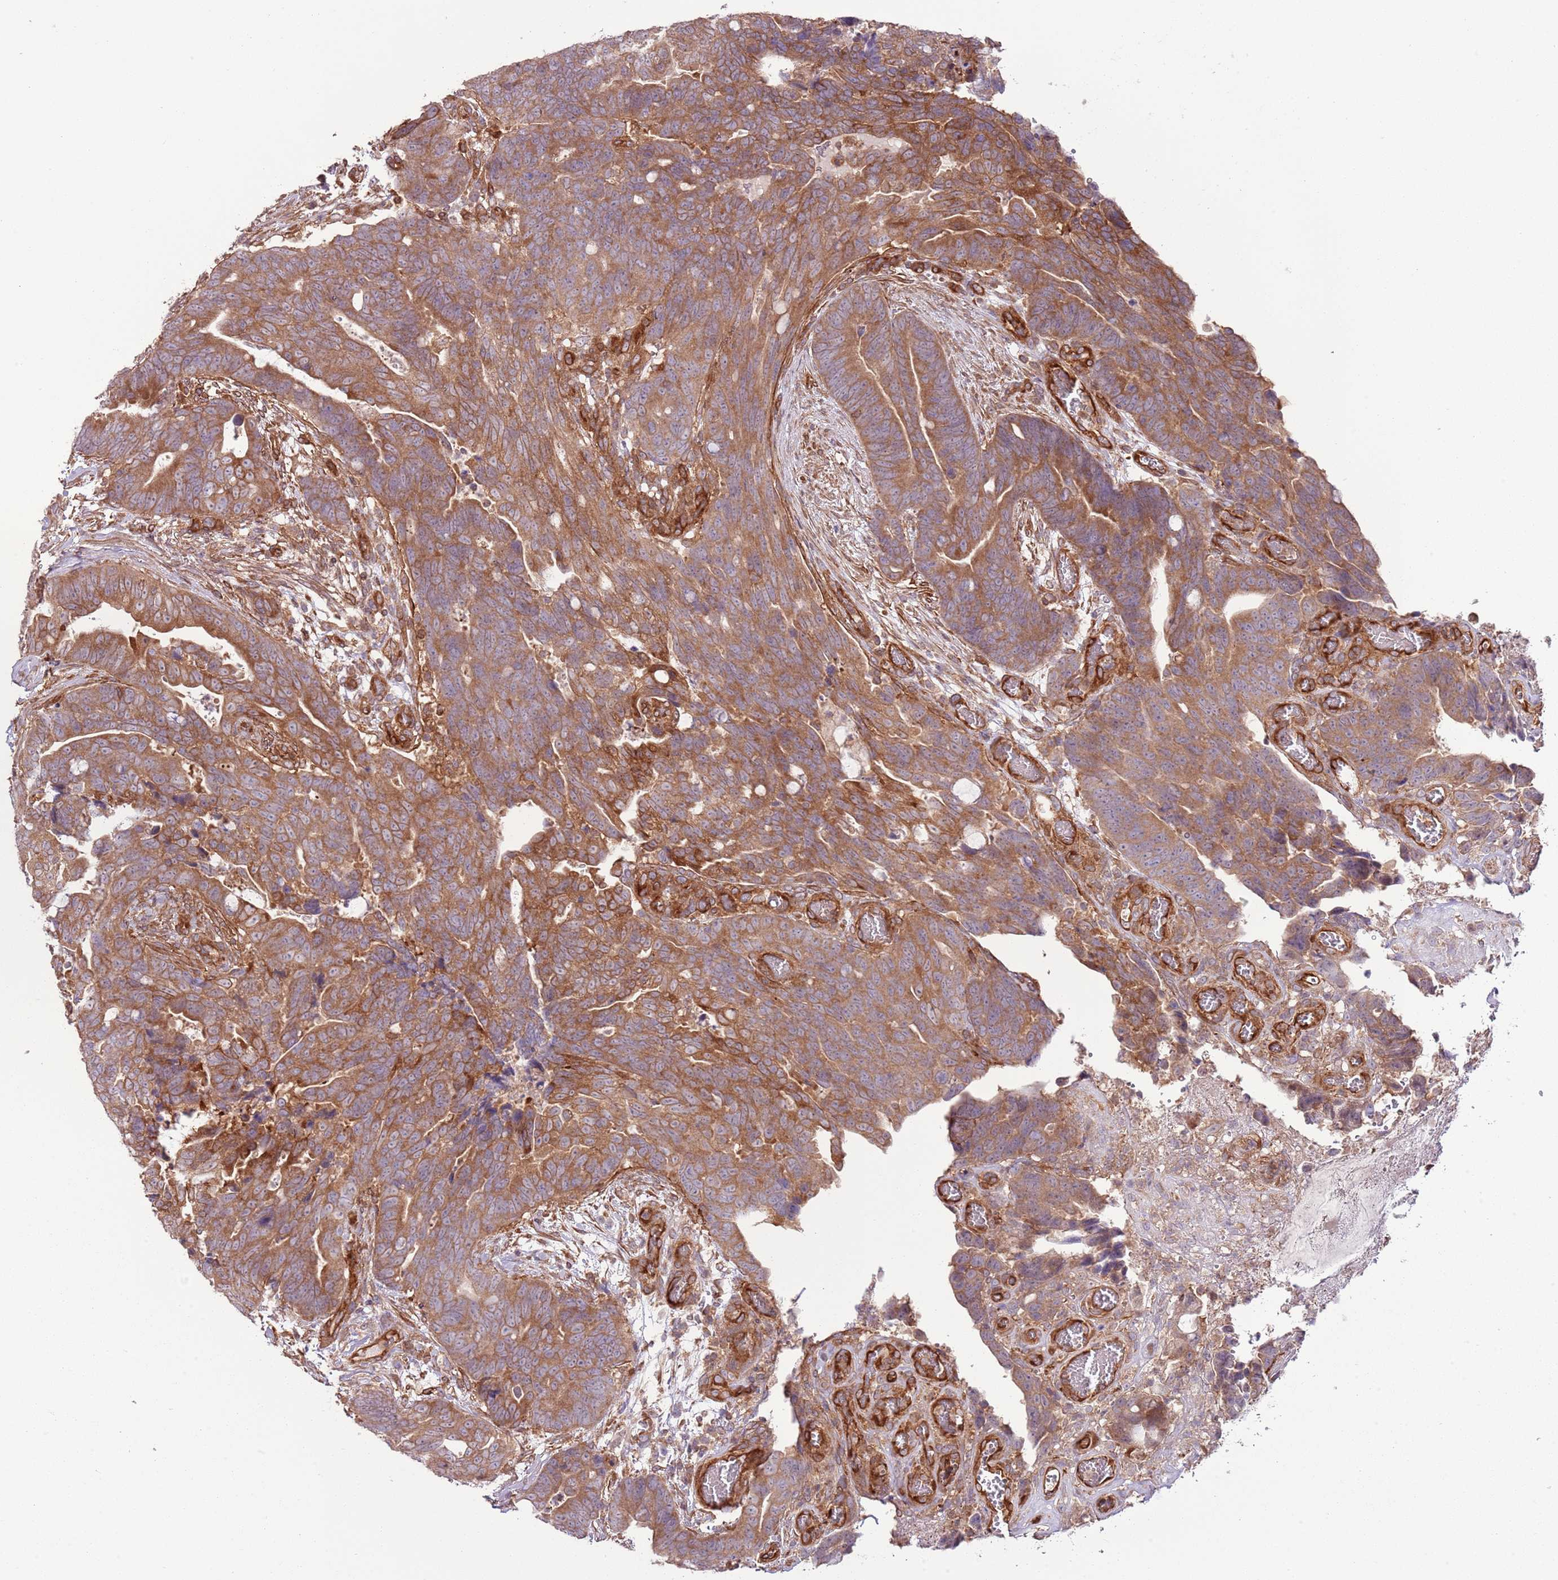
{"staining": {"intensity": "moderate", "quantity": ">75%", "location": "cytoplasmic/membranous"}, "tissue": "colorectal cancer", "cell_type": "Tumor cells", "image_type": "cancer", "snomed": [{"axis": "morphology", "description": "Adenocarcinoma, NOS"}, {"axis": "topography", "description": "Colon"}], "caption": "Moderate cytoplasmic/membranous protein positivity is identified in about >75% of tumor cells in colorectal adenocarcinoma. The staining is performed using DAB brown chromogen to label protein expression. The nuclei are counter-stained blue using hematoxylin.", "gene": "LPIN2", "patient": {"sex": "female", "age": 82}}